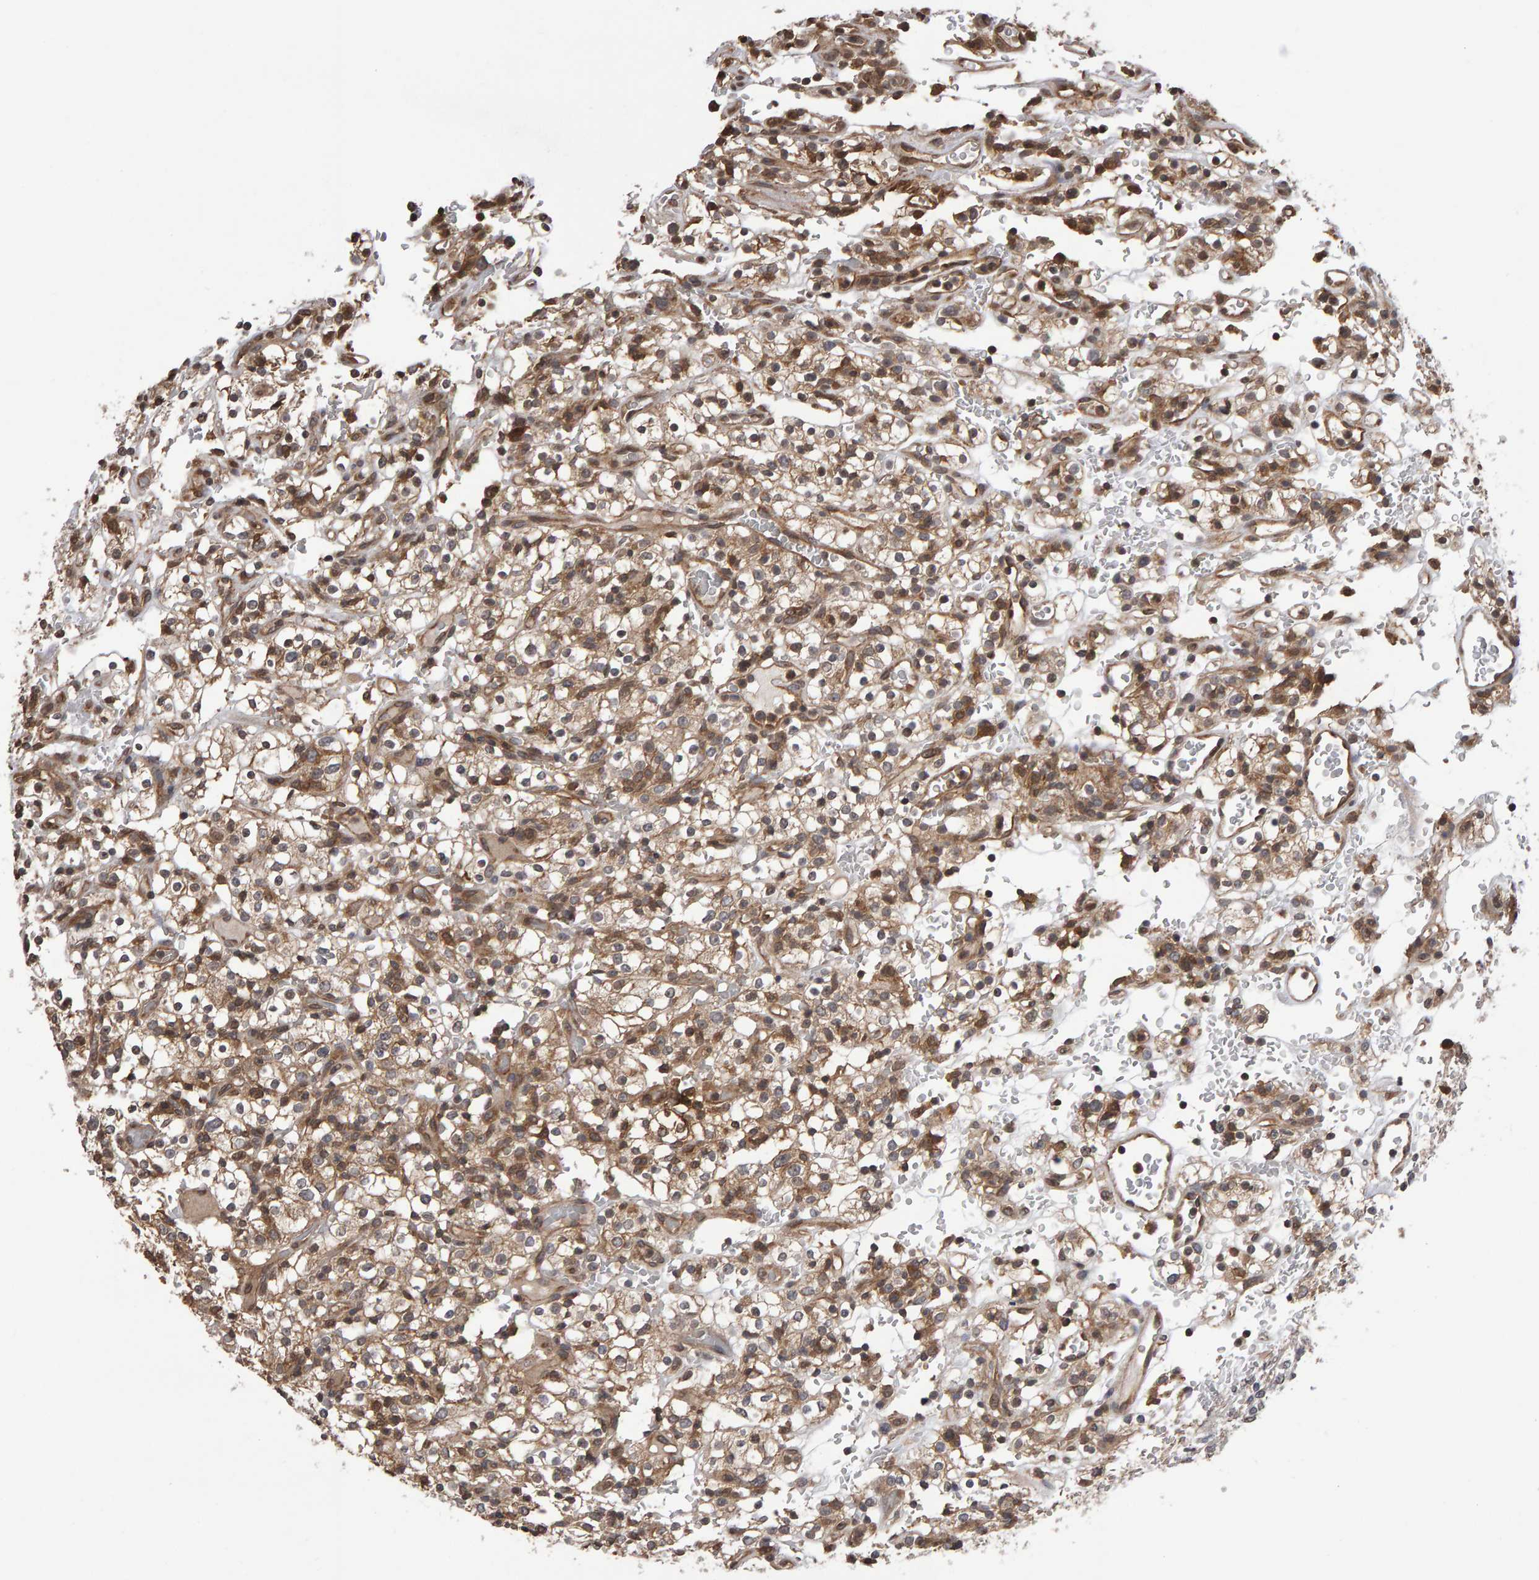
{"staining": {"intensity": "moderate", "quantity": ">75%", "location": "cytoplasmic/membranous"}, "tissue": "renal cancer", "cell_type": "Tumor cells", "image_type": "cancer", "snomed": [{"axis": "morphology", "description": "Normal tissue, NOS"}, {"axis": "morphology", "description": "Adenocarcinoma, NOS"}, {"axis": "topography", "description": "Kidney"}], "caption": "A high-resolution micrograph shows immunohistochemistry staining of renal cancer (adenocarcinoma), which shows moderate cytoplasmic/membranous positivity in about >75% of tumor cells. (Brightfield microscopy of DAB IHC at high magnification).", "gene": "SCRIB", "patient": {"sex": "female", "age": 72}}